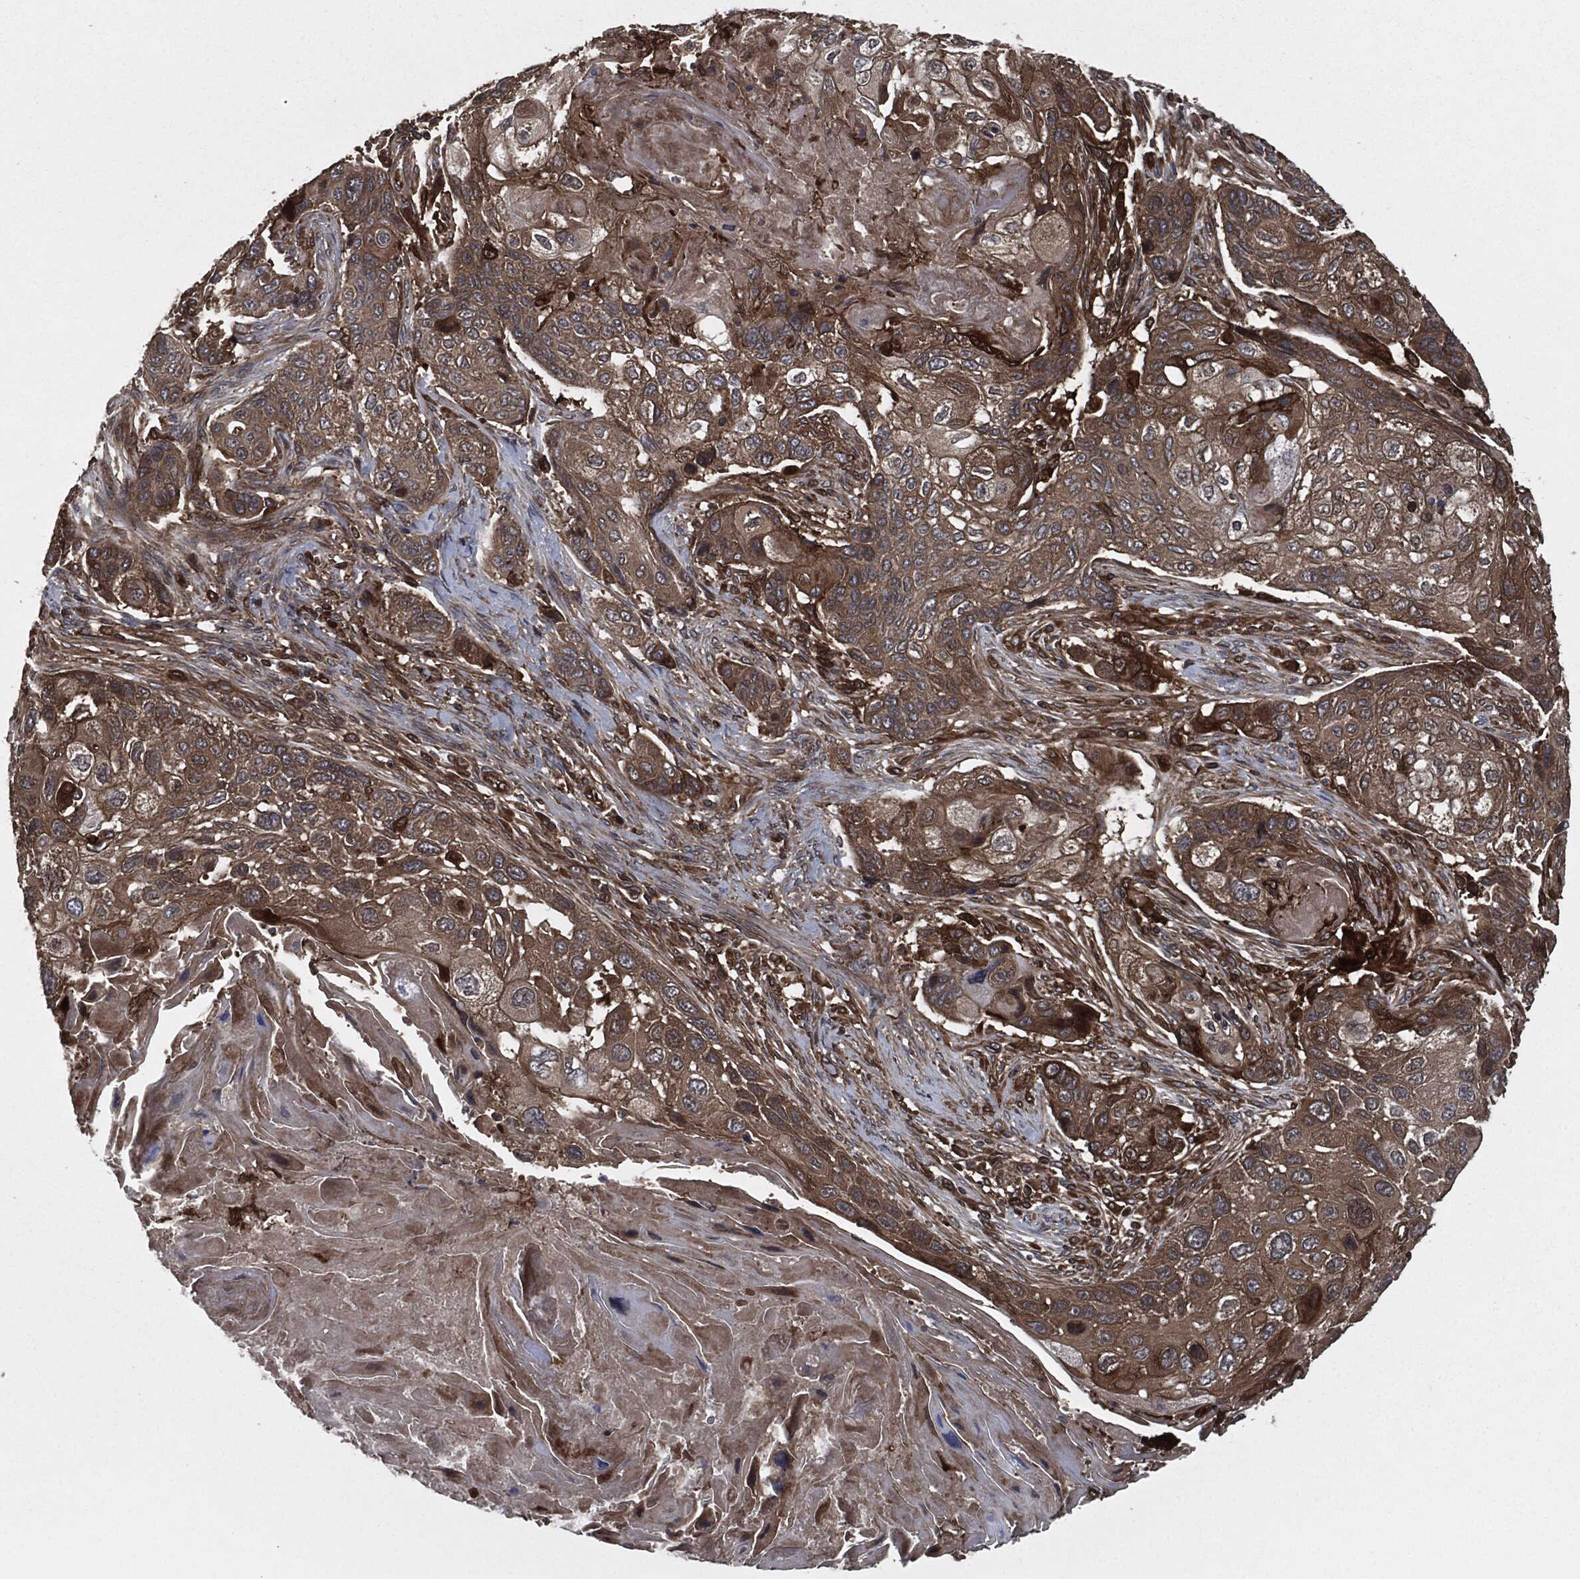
{"staining": {"intensity": "moderate", "quantity": ">75%", "location": "cytoplasmic/membranous"}, "tissue": "lung cancer", "cell_type": "Tumor cells", "image_type": "cancer", "snomed": [{"axis": "morphology", "description": "Normal tissue, NOS"}, {"axis": "morphology", "description": "Squamous cell carcinoma, NOS"}, {"axis": "topography", "description": "Bronchus"}, {"axis": "topography", "description": "Lung"}], "caption": "Lung squamous cell carcinoma stained with DAB IHC displays medium levels of moderate cytoplasmic/membranous positivity in approximately >75% of tumor cells. (Stains: DAB in brown, nuclei in blue, Microscopy: brightfield microscopy at high magnification).", "gene": "RAP1GDS1", "patient": {"sex": "male", "age": 69}}